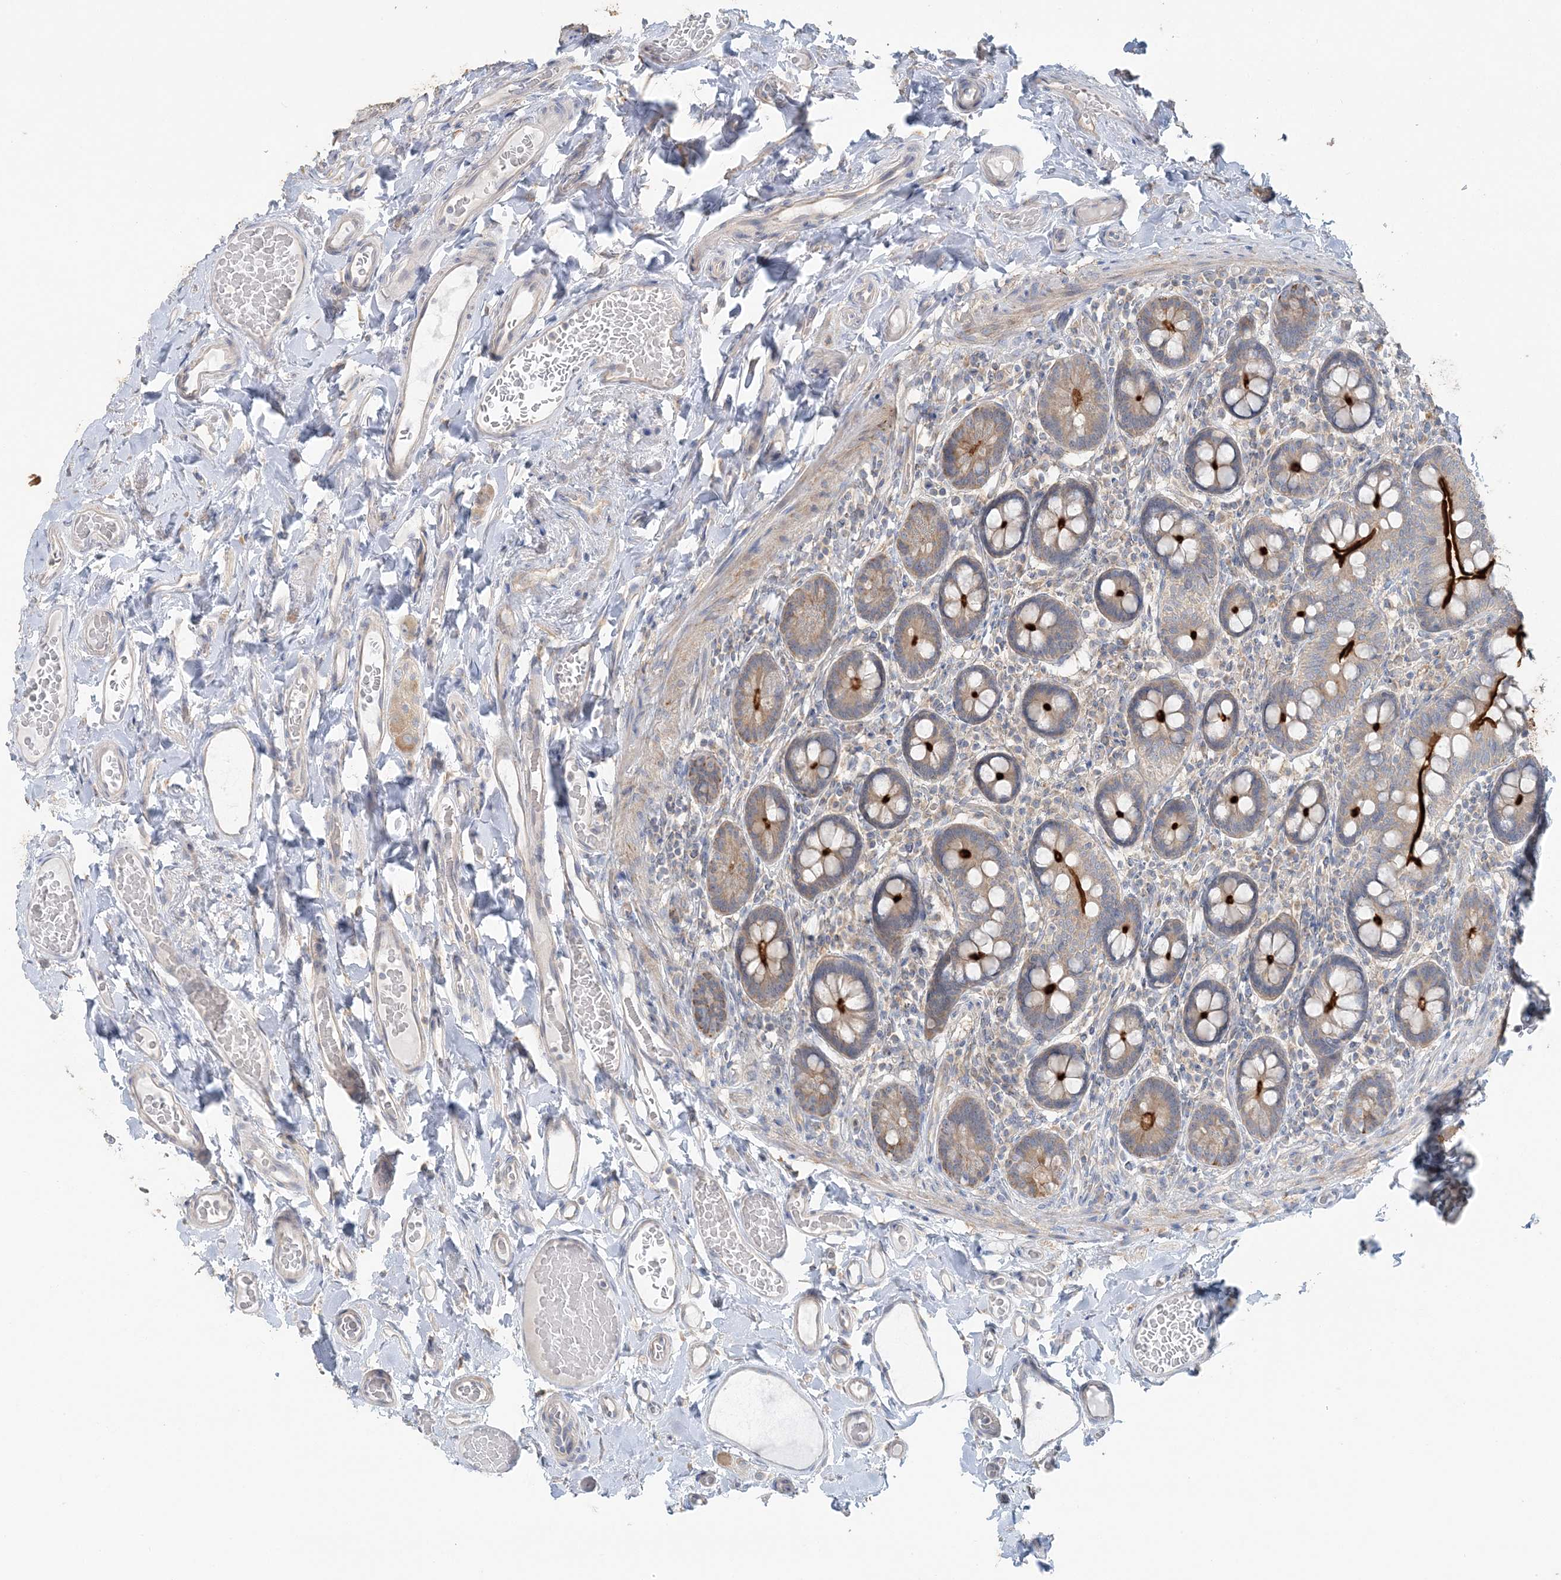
{"staining": {"intensity": "strong", "quantity": "25%-75%", "location": "cytoplasmic/membranous"}, "tissue": "small intestine", "cell_type": "Glandular cells", "image_type": "normal", "snomed": [{"axis": "morphology", "description": "Normal tissue, NOS"}, {"axis": "topography", "description": "Small intestine"}], "caption": "This is a photomicrograph of immunohistochemistry (IHC) staining of benign small intestine, which shows strong staining in the cytoplasmic/membranous of glandular cells.", "gene": "TBC1D5", "patient": {"sex": "female", "age": 64}}